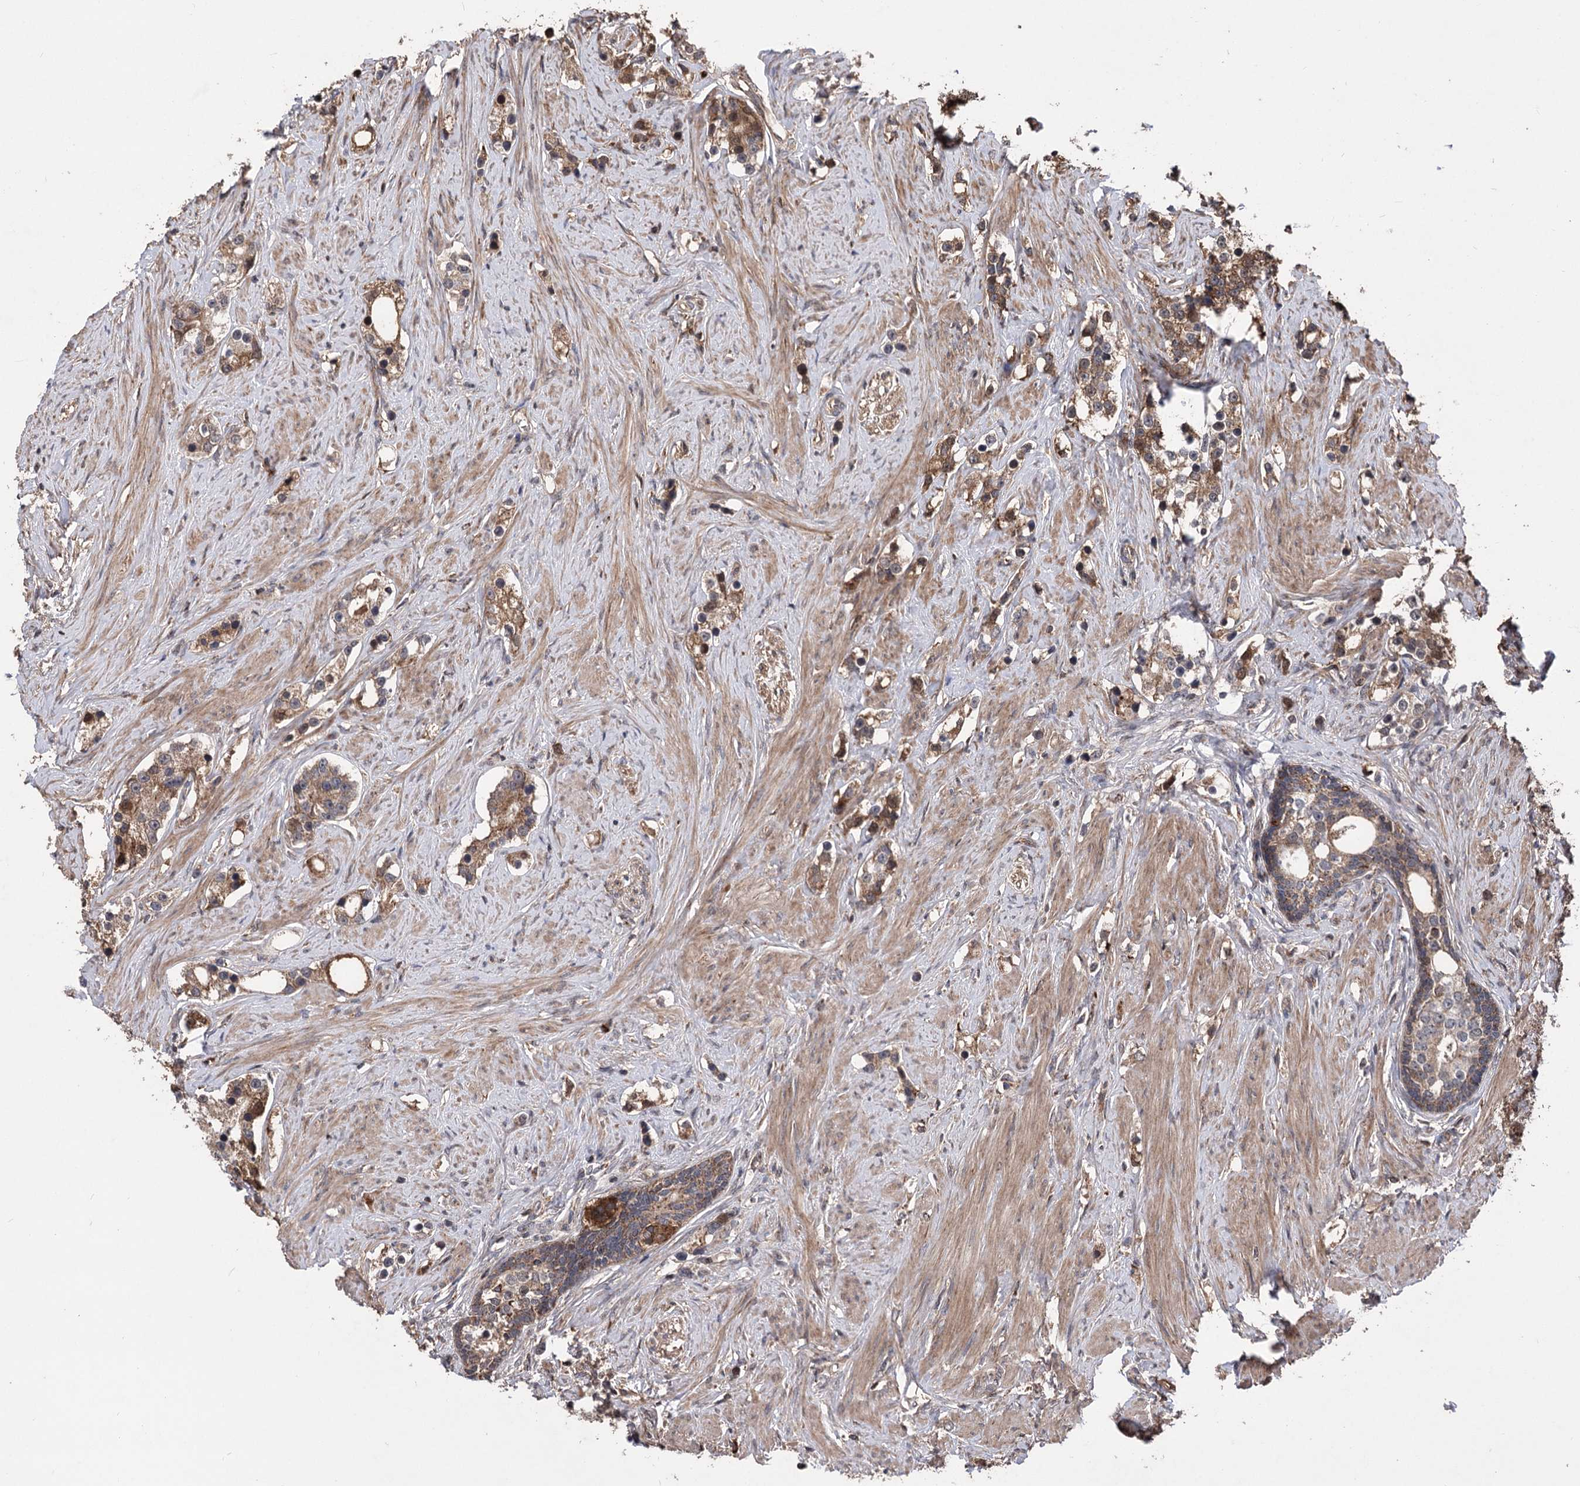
{"staining": {"intensity": "strong", "quantity": ">75%", "location": "cytoplasmic/membranous"}, "tissue": "prostate cancer", "cell_type": "Tumor cells", "image_type": "cancer", "snomed": [{"axis": "morphology", "description": "Adenocarcinoma, High grade"}, {"axis": "topography", "description": "Prostate"}], "caption": "Immunohistochemical staining of human prostate cancer shows high levels of strong cytoplasmic/membranous protein expression in about >75% of tumor cells.", "gene": "RASSF3", "patient": {"sex": "male", "age": 63}}